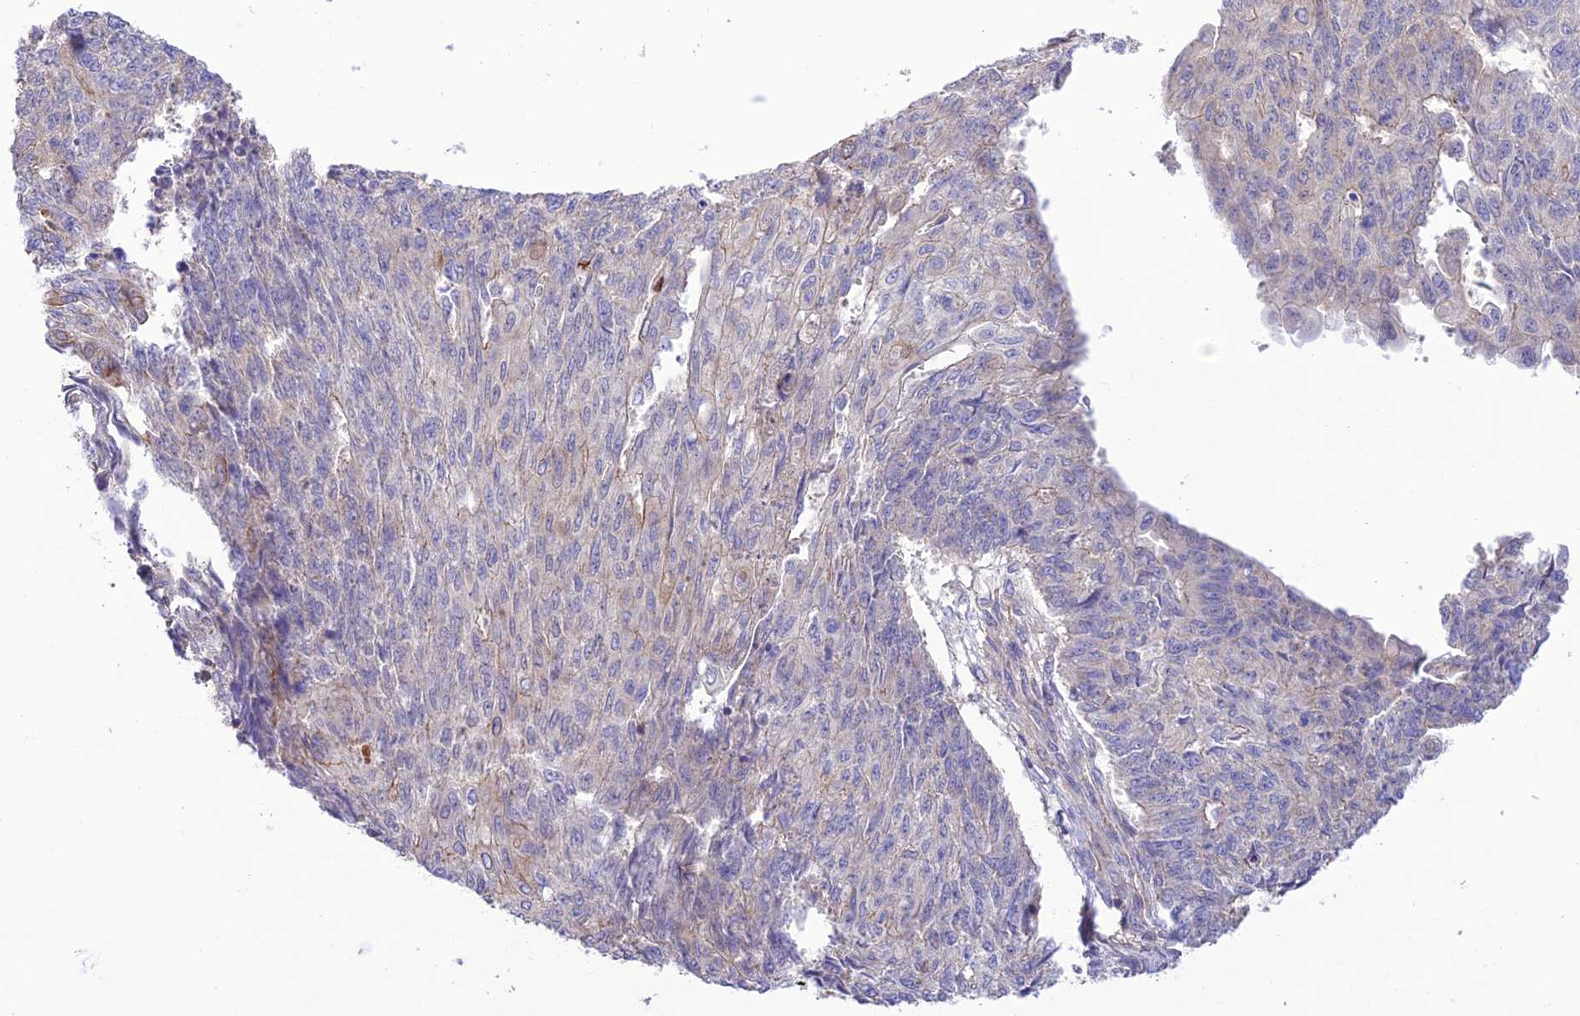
{"staining": {"intensity": "negative", "quantity": "none", "location": "none"}, "tissue": "endometrial cancer", "cell_type": "Tumor cells", "image_type": "cancer", "snomed": [{"axis": "morphology", "description": "Adenocarcinoma, NOS"}, {"axis": "topography", "description": "Endometrium"}], "caption": "Endometrial adenocarcinoma stained for a protein using IHC reveals no expression tumor cells.", "gene": "FCHSD1", "patient": {"sex": "female", "age": 32}}